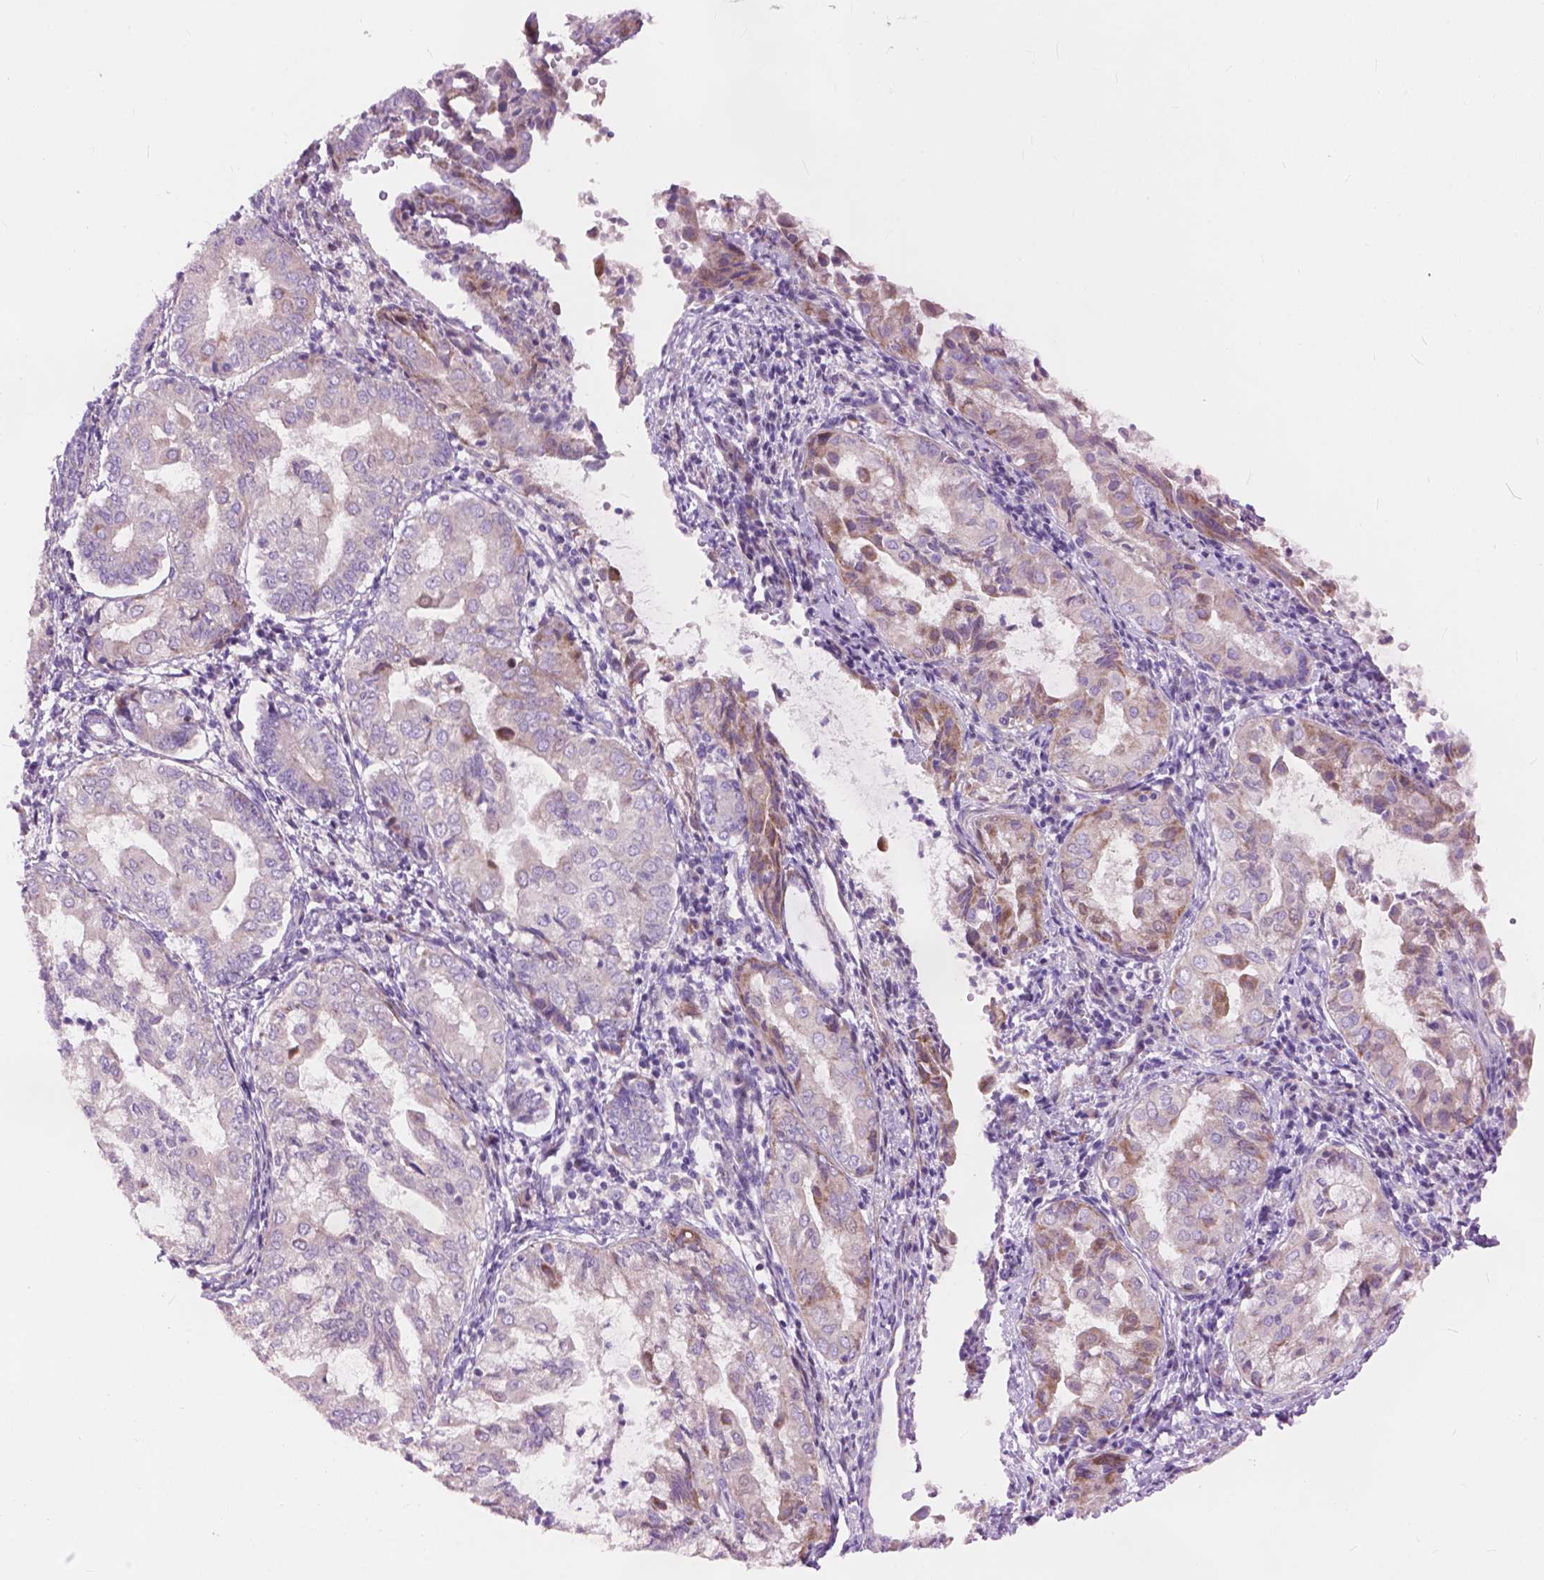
{"staining": {"intensity": "negative", "quantity": "none", "location": "none"}, "tissue": "endometrial cancer", "cell_type": "Tumor cells", "image_type": "cancer", "snomed": [{"axis": "morphology", "description": "Adenocarcinoma, NOS"}, {"axis": "topography", "description": "Endometrium"}], "caption": "DAB (3,3'-diaminobenzidine) immunohistochemical staining of human adenocarcinoma (endometrial) exhibits no significant staining in tumor cells. (Brightfield microscopy of DAB (3,3'-diaminobenzidine) immunohistochemistry (IHC) at high magnification).", "gene": "MORN1", "patient": {"sex": "female", "age": 68}}